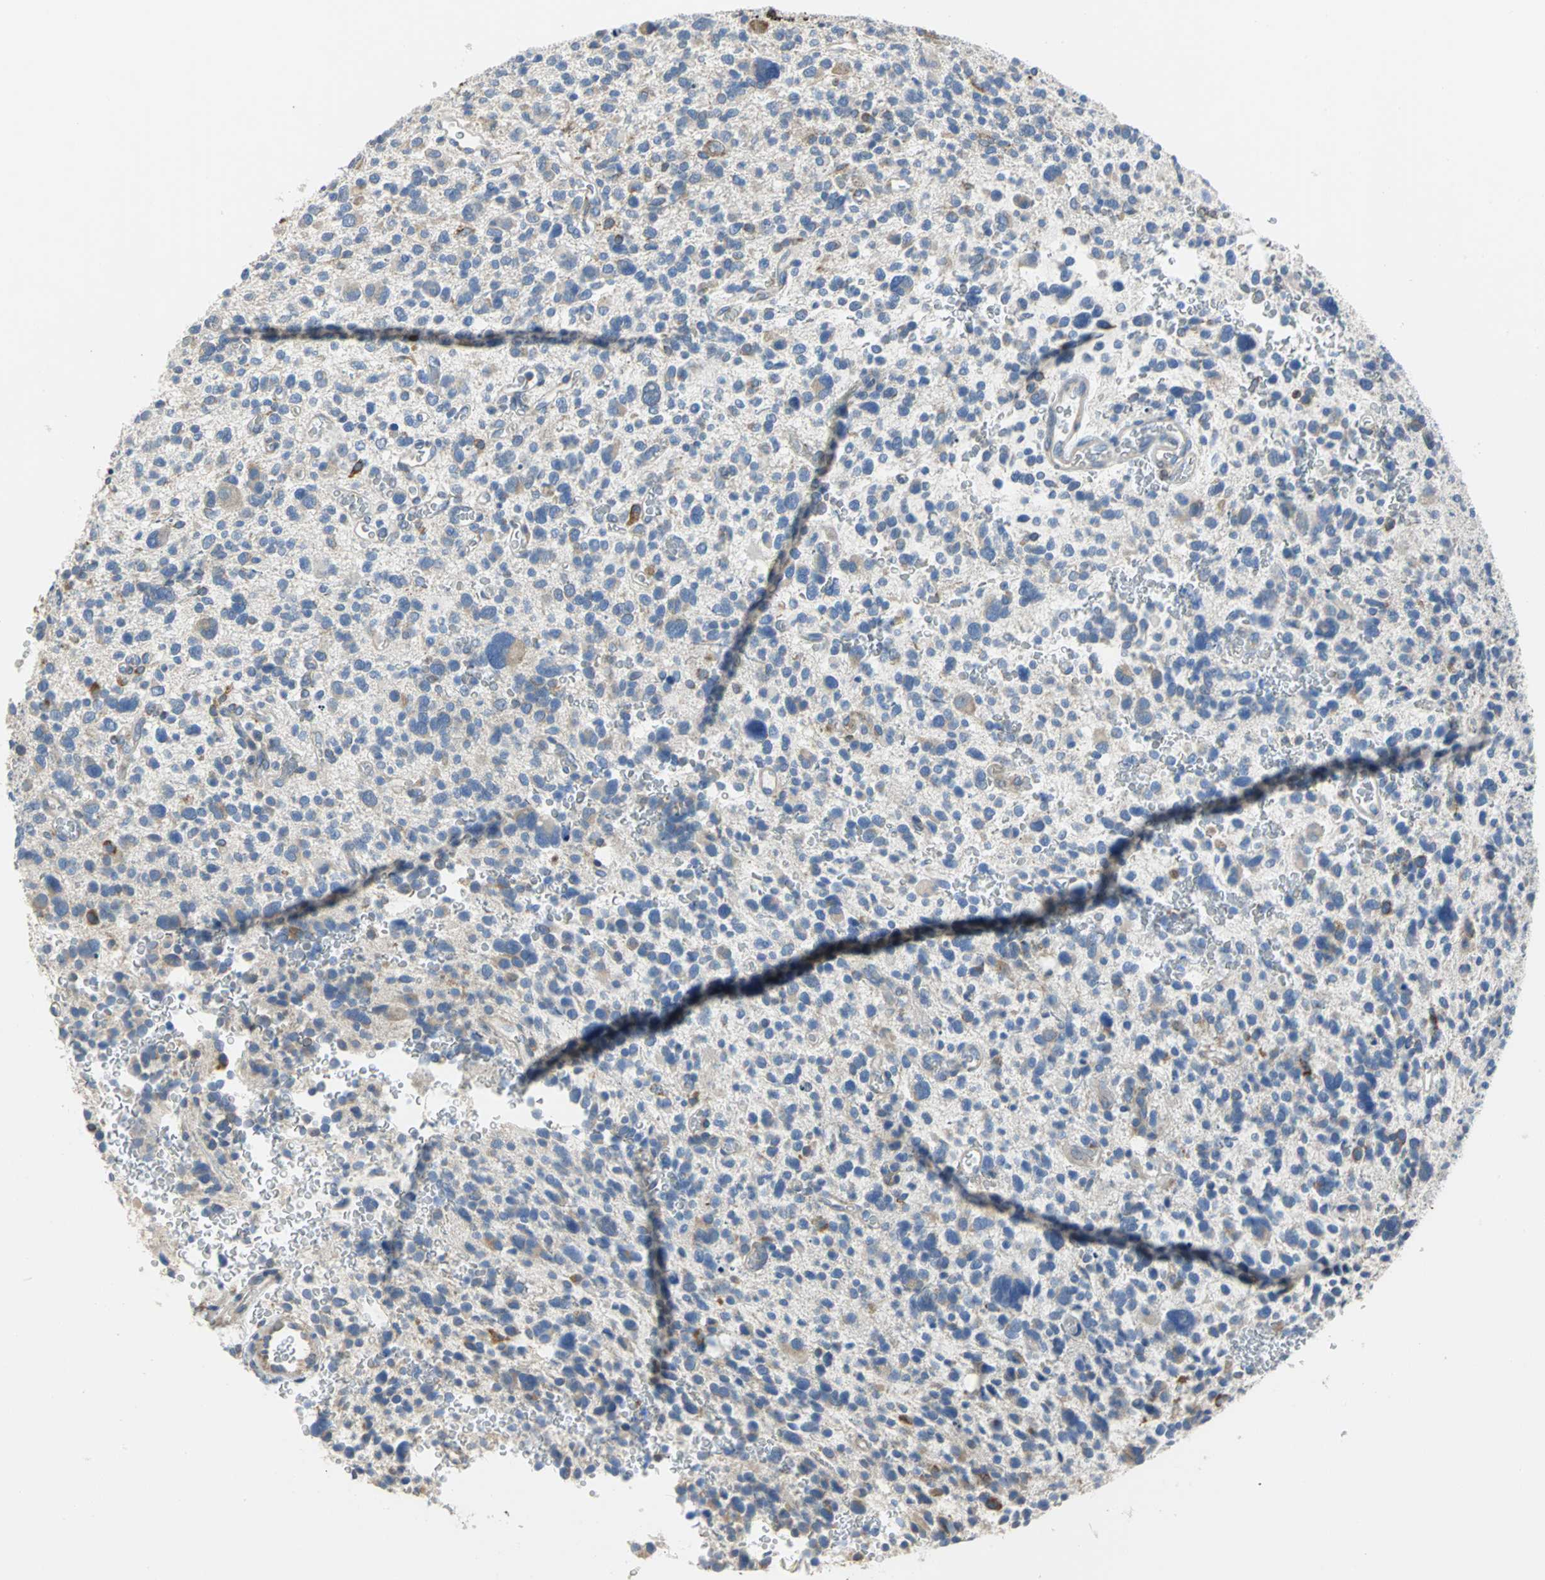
{"staining": {"intensity": "negative", "quantity": "none", "location": "none"}, "tissue": "glioma", "cell_type": "Tumor cells", "image_type": "cancer", "snomed": [{"axis": "morphology", "description": "Glioma, malignant, High grade"}, {"axis": "topography", "description": "Brain"}], "caption": "An IHC histopathology image of malignant glioma (high-grade) is shown. There is no staining in tumor cells of malignant glioma (high-grade).", "gene": "SDF2L1", "patient": {"sex": "male", "age": 48}}